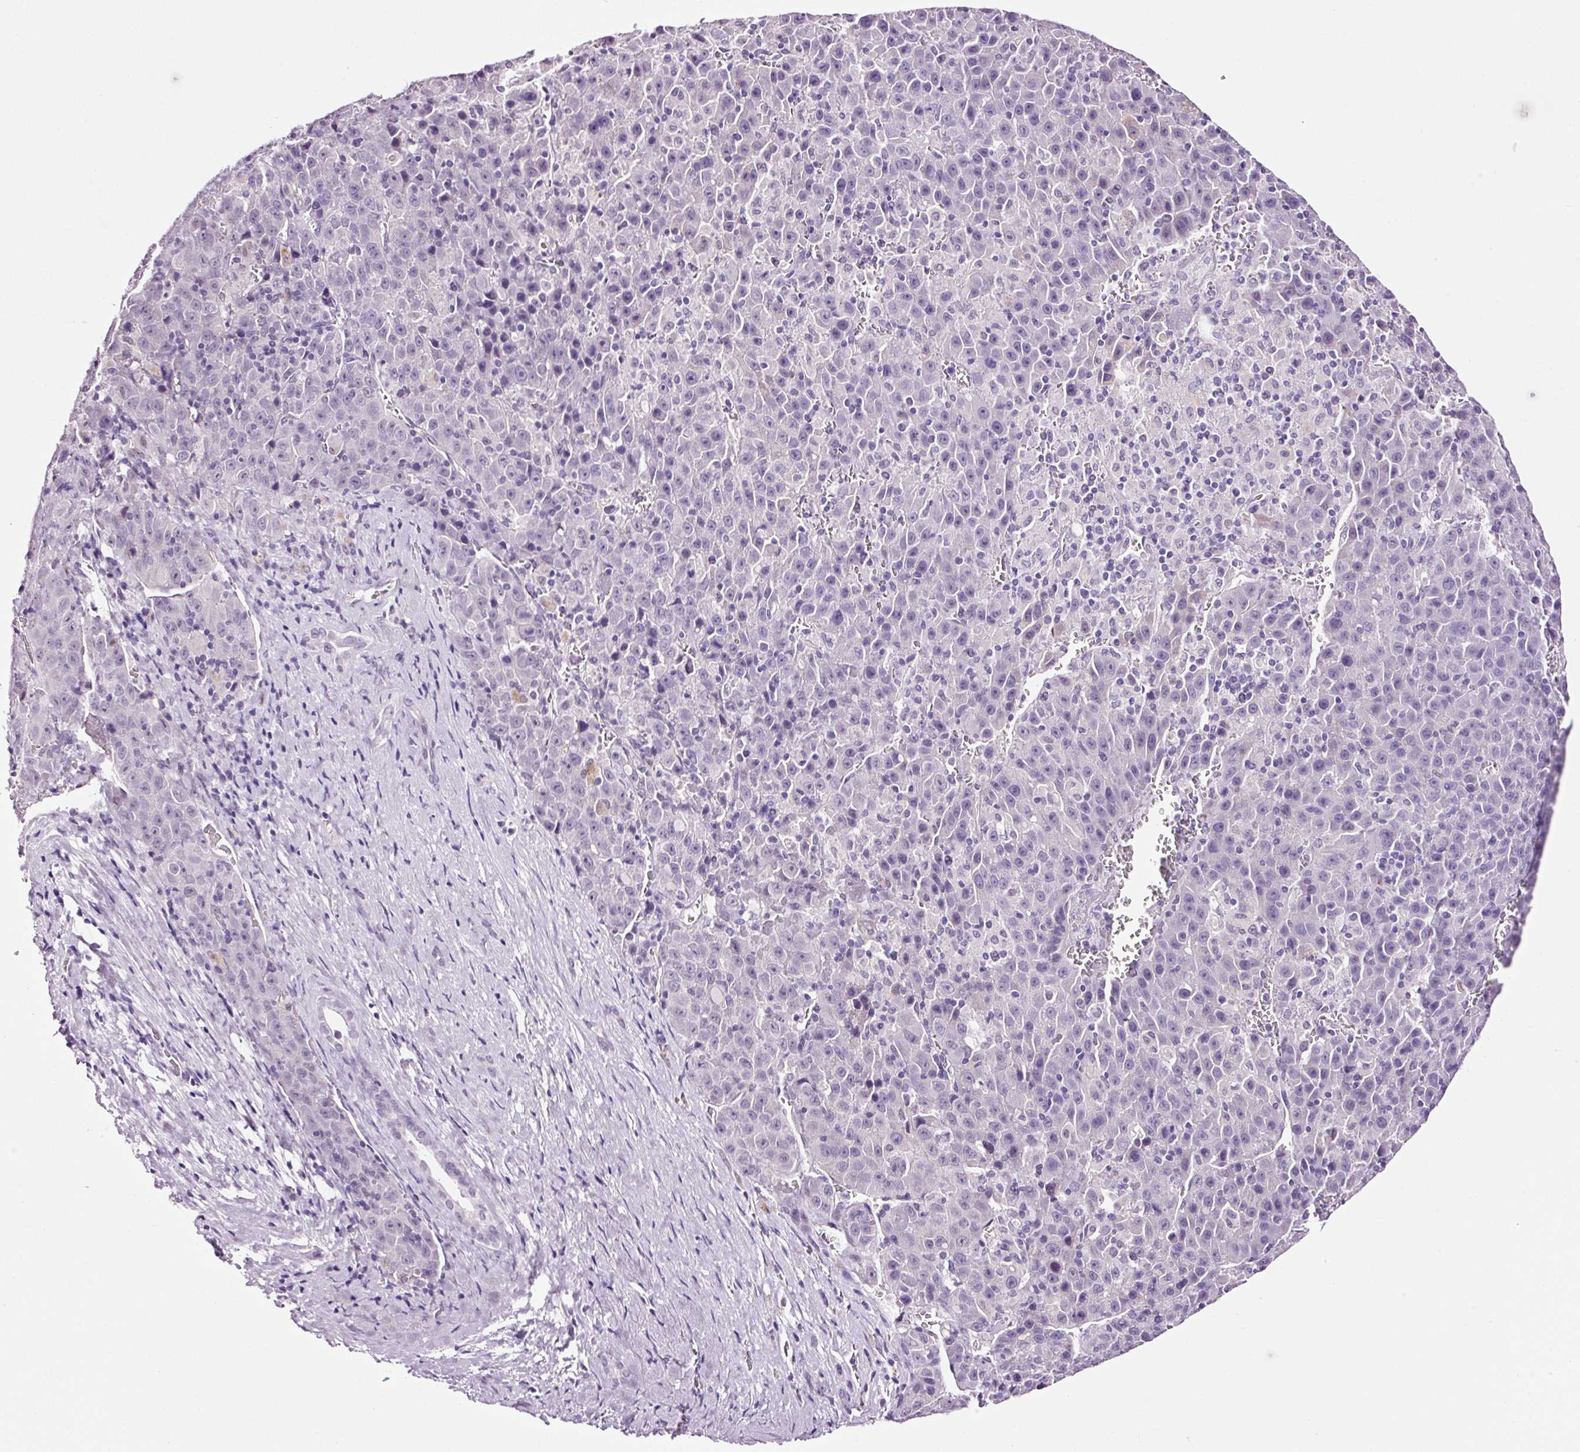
{"staining": {"intensity": "negative", "quantity": "none", "location": "none"}, "tissue": "liver cancer", "cell_type": "Tumor cells", "image_type": "cancer", "snomed": [{"axis": "morphology", "description": "Carcinoma, Hepatocellular, NOS"}, {"axis": "topography", "description": "Liver"}], "caption": "Protein analysis of liver cancer (hepatocellular carcinoma) displays no significant positivity in tumor cells.", "gene": "RTF2", "patient": {"sex": "female", "age": 53}}